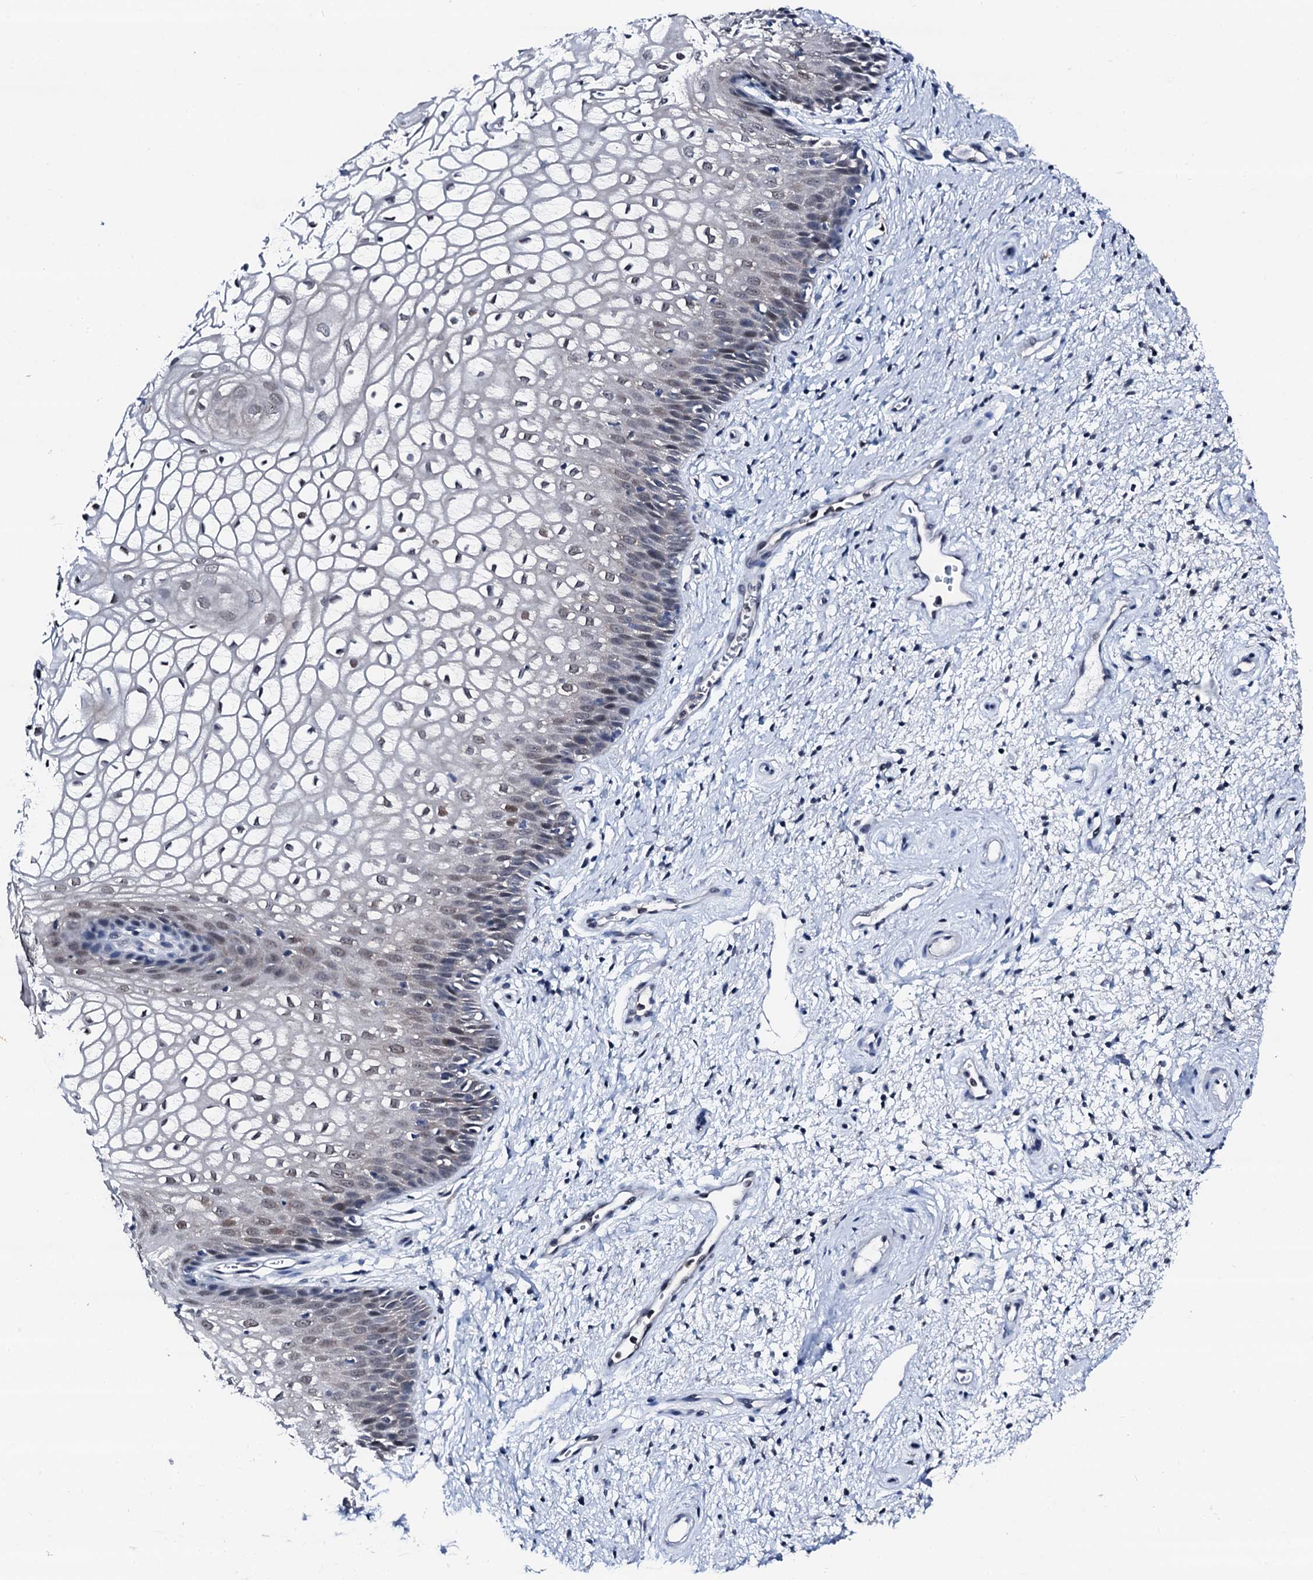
{"staining": {"intensity": "negative", "quantity": "none", "location": "none"}, "tissue": "vagina", "cell_type": "Squamous epithelial cells", "image_type": "normal", "snomed": [{"axis": "morphology", "description": "Normal tissue, NOS"}, {"axis": "topography", "description": "Vagina"}], "caption": "Squamous epithelial cells show no significant protein positivity in benign vagina.", "gene": "TRAFD1", "patient": {"sex": "female", "age": 34}}